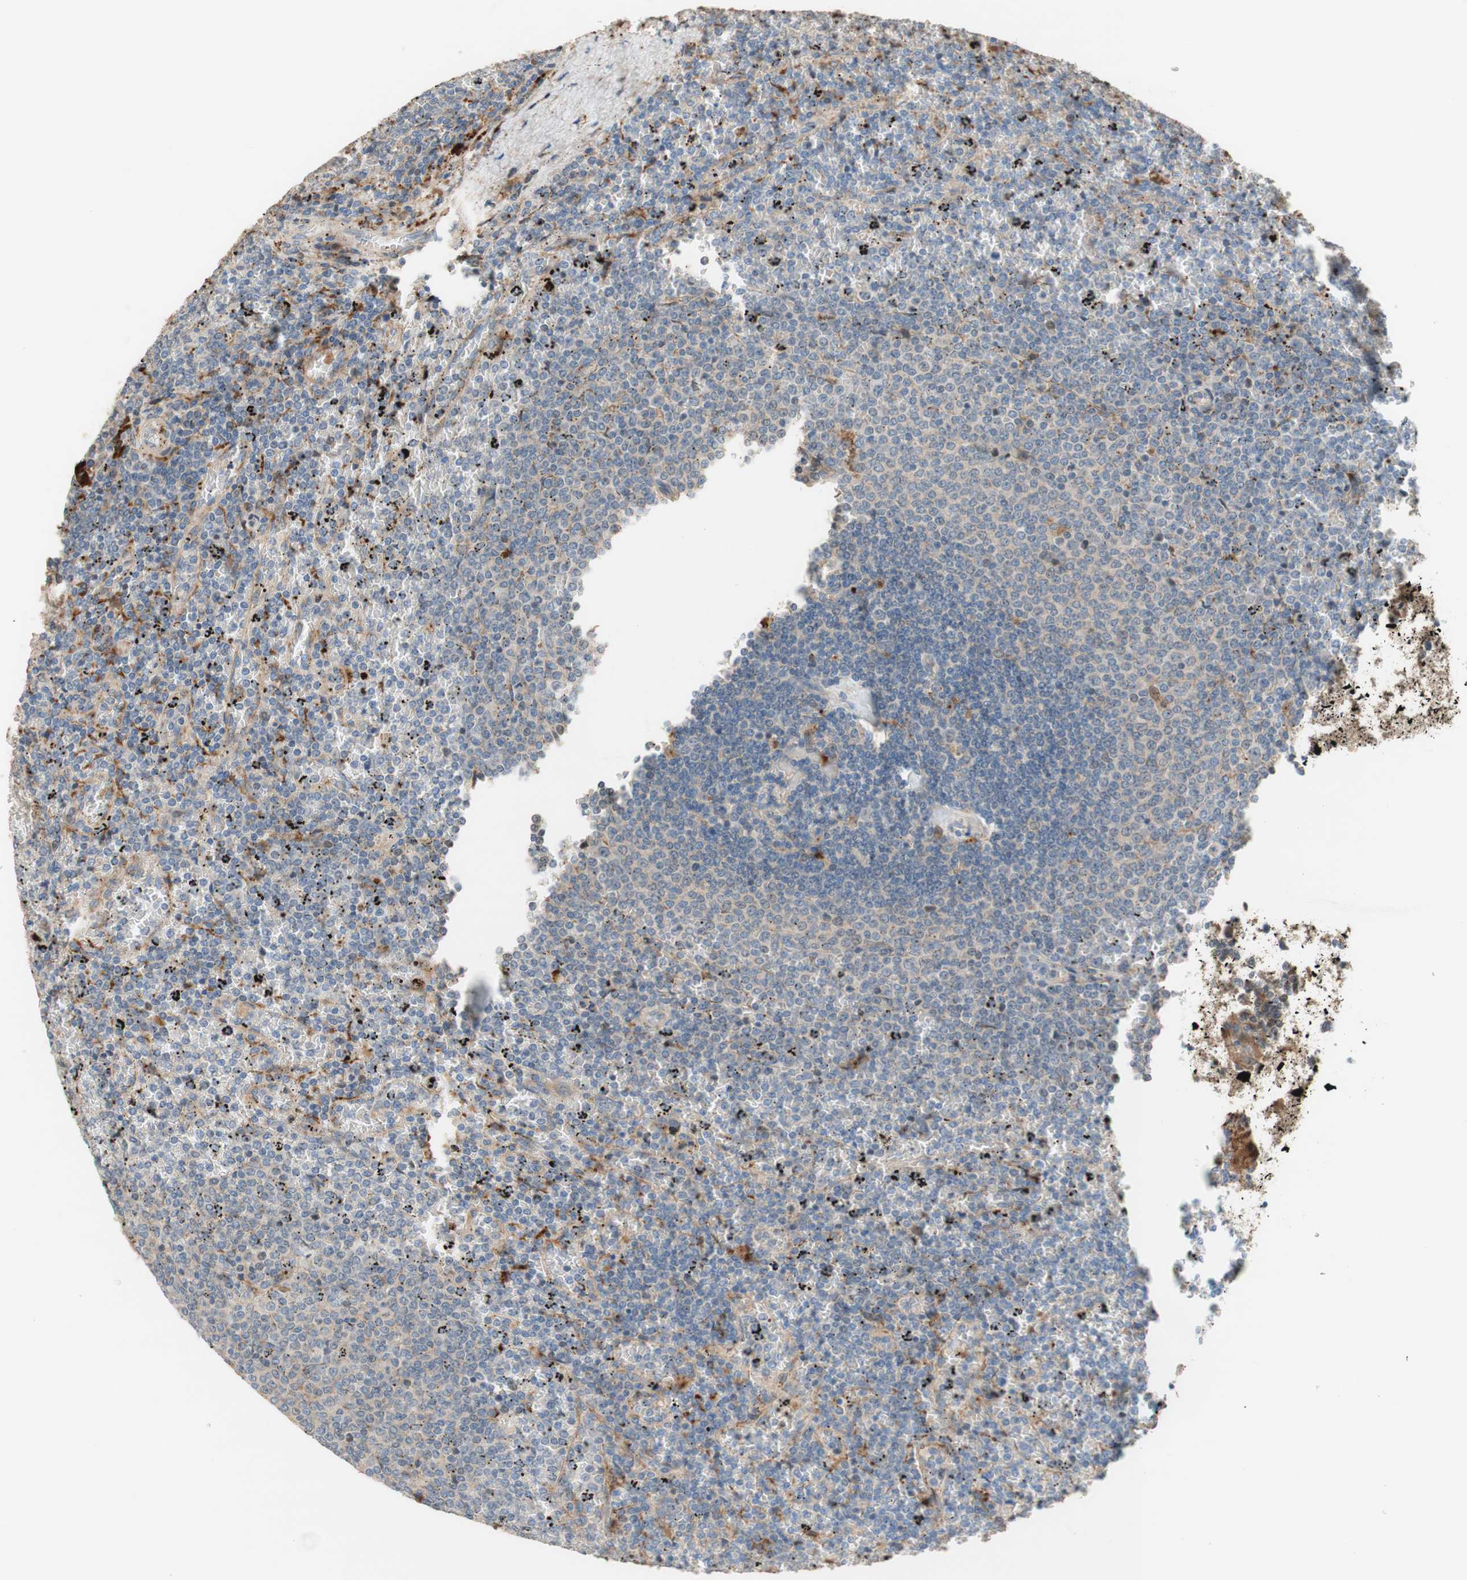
{"staining": {"intensity": "negative", "quantity": "none", "location": "none"}, "tissue": "lymphoma", "cell_type": "Tumor cells", "image_type": "cancer", "snomed": [{"axis": "morphology", "description": "Malignant lymphoma, non-Hodgkin's type, Low grade"}, {"axis": "topography", "description": "Spleen"}], "caption": "An immunohistochemistry histopathology image of low-grade malignant lymphoma, non-Hodgkin's type is shown. There is no staining in tumor cells of low-grade malignant lymphoma, non-Hodgkin's type. The staining was performed using DAB (3,3'-diaminobenzidine) to visualize the protein expression in brown, while the nuclei were stained in blue with hematoxylin (Magnification: 20x).", "gene": "PTPN21", "patient": {"sex": "female", "age": 77}}